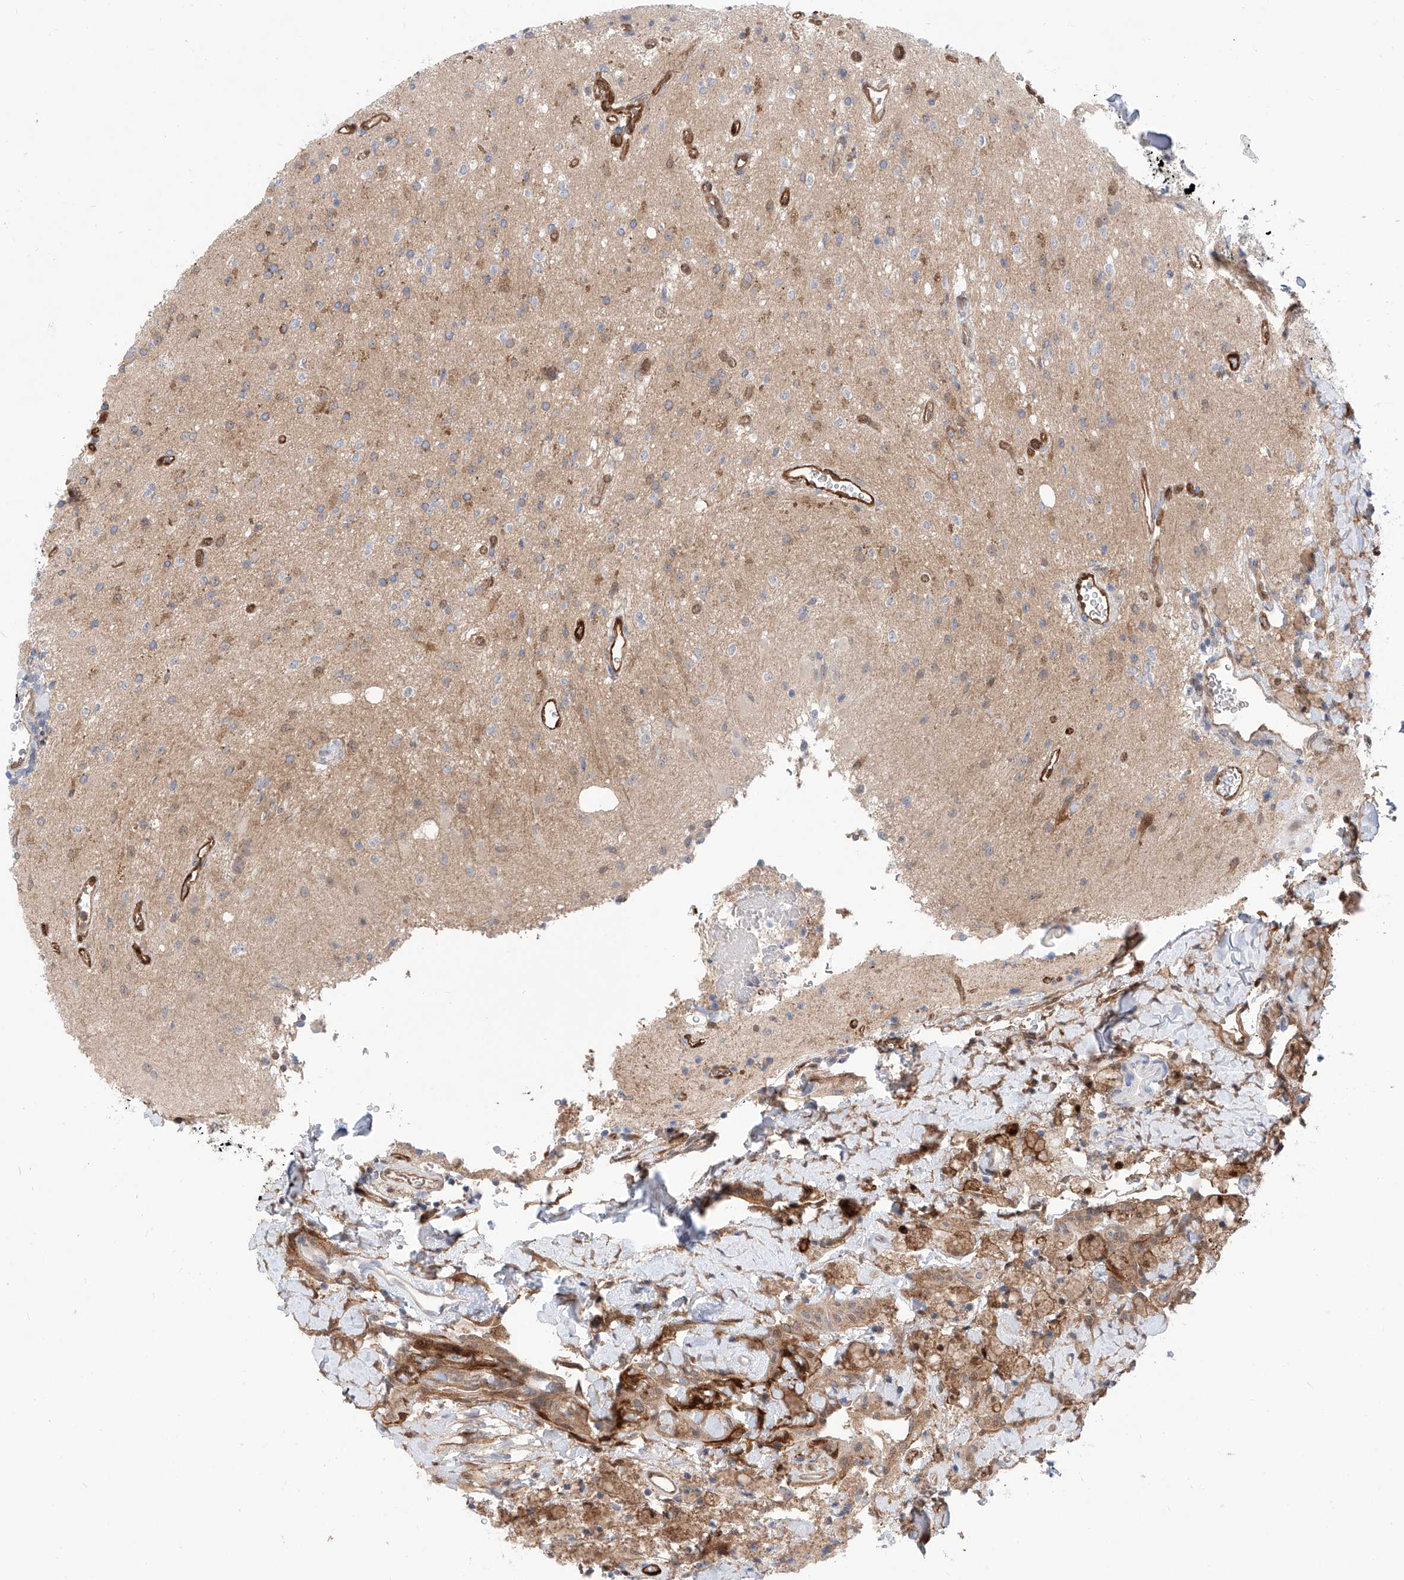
{"staining": {"intensity": "weak", "quantity": ">75%", "location": "cytoplasmic/membranous"}, "tissue": "glioma", "cell_type": "Tumor cells", "image_type": "cancer", "snomed": [{"axis": "morphology", "description": "Glioma, malignant, High grade"}, {"axis": "topography", "description": "Brain"}], "caption": "IHC micrograph of neoplastic tissue: glioma stained using immunohistochemistry (IHC) reveals low levels of weak protein expression localized specifically in the cytoplasmic/membranous of tumor cells, appearing as a cytoplasmic/membranous brown color.", "gene": "PDXK", "patient": {"sex": "male", "age": 34}}